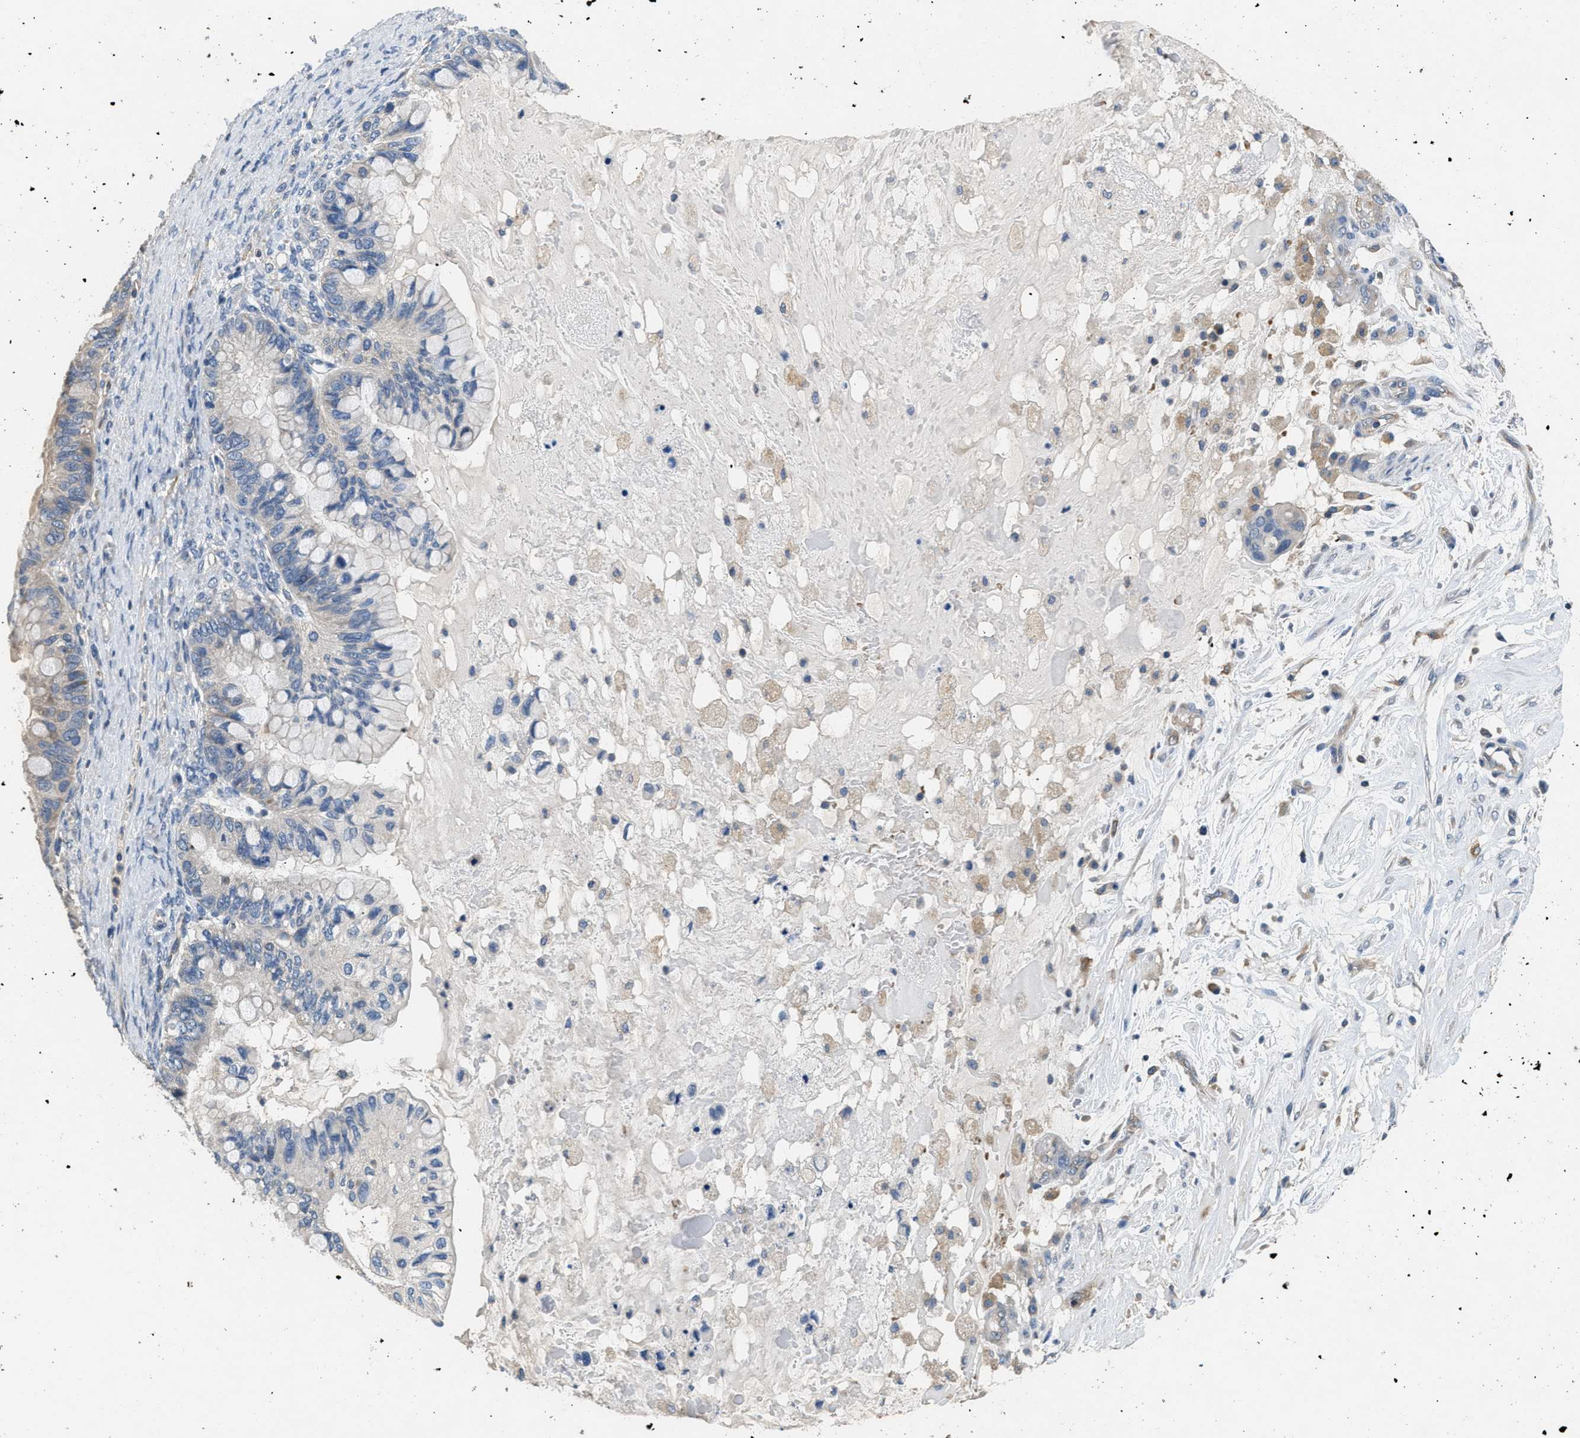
{"staining": {"intensity": "weak", "quantity": "<25%", "location": "cytoplasmic/membranous"}, "tissue": "ovarian cancer", "cell_type": "Tumor cells", "image_type": "cancer", "snomed": [{"axis": "morphology", "description": "Cystadenocarcinoma, mucinous, NOS"}, {"axis": "topography", "description": "Ovary"}], "caption": "Immunohistochemistry (IHC) of human ovarian cancer demonstrates no staining in tumor cells.", "gene": "DGKE", "patient": {"sex": "female", "age": 80}}